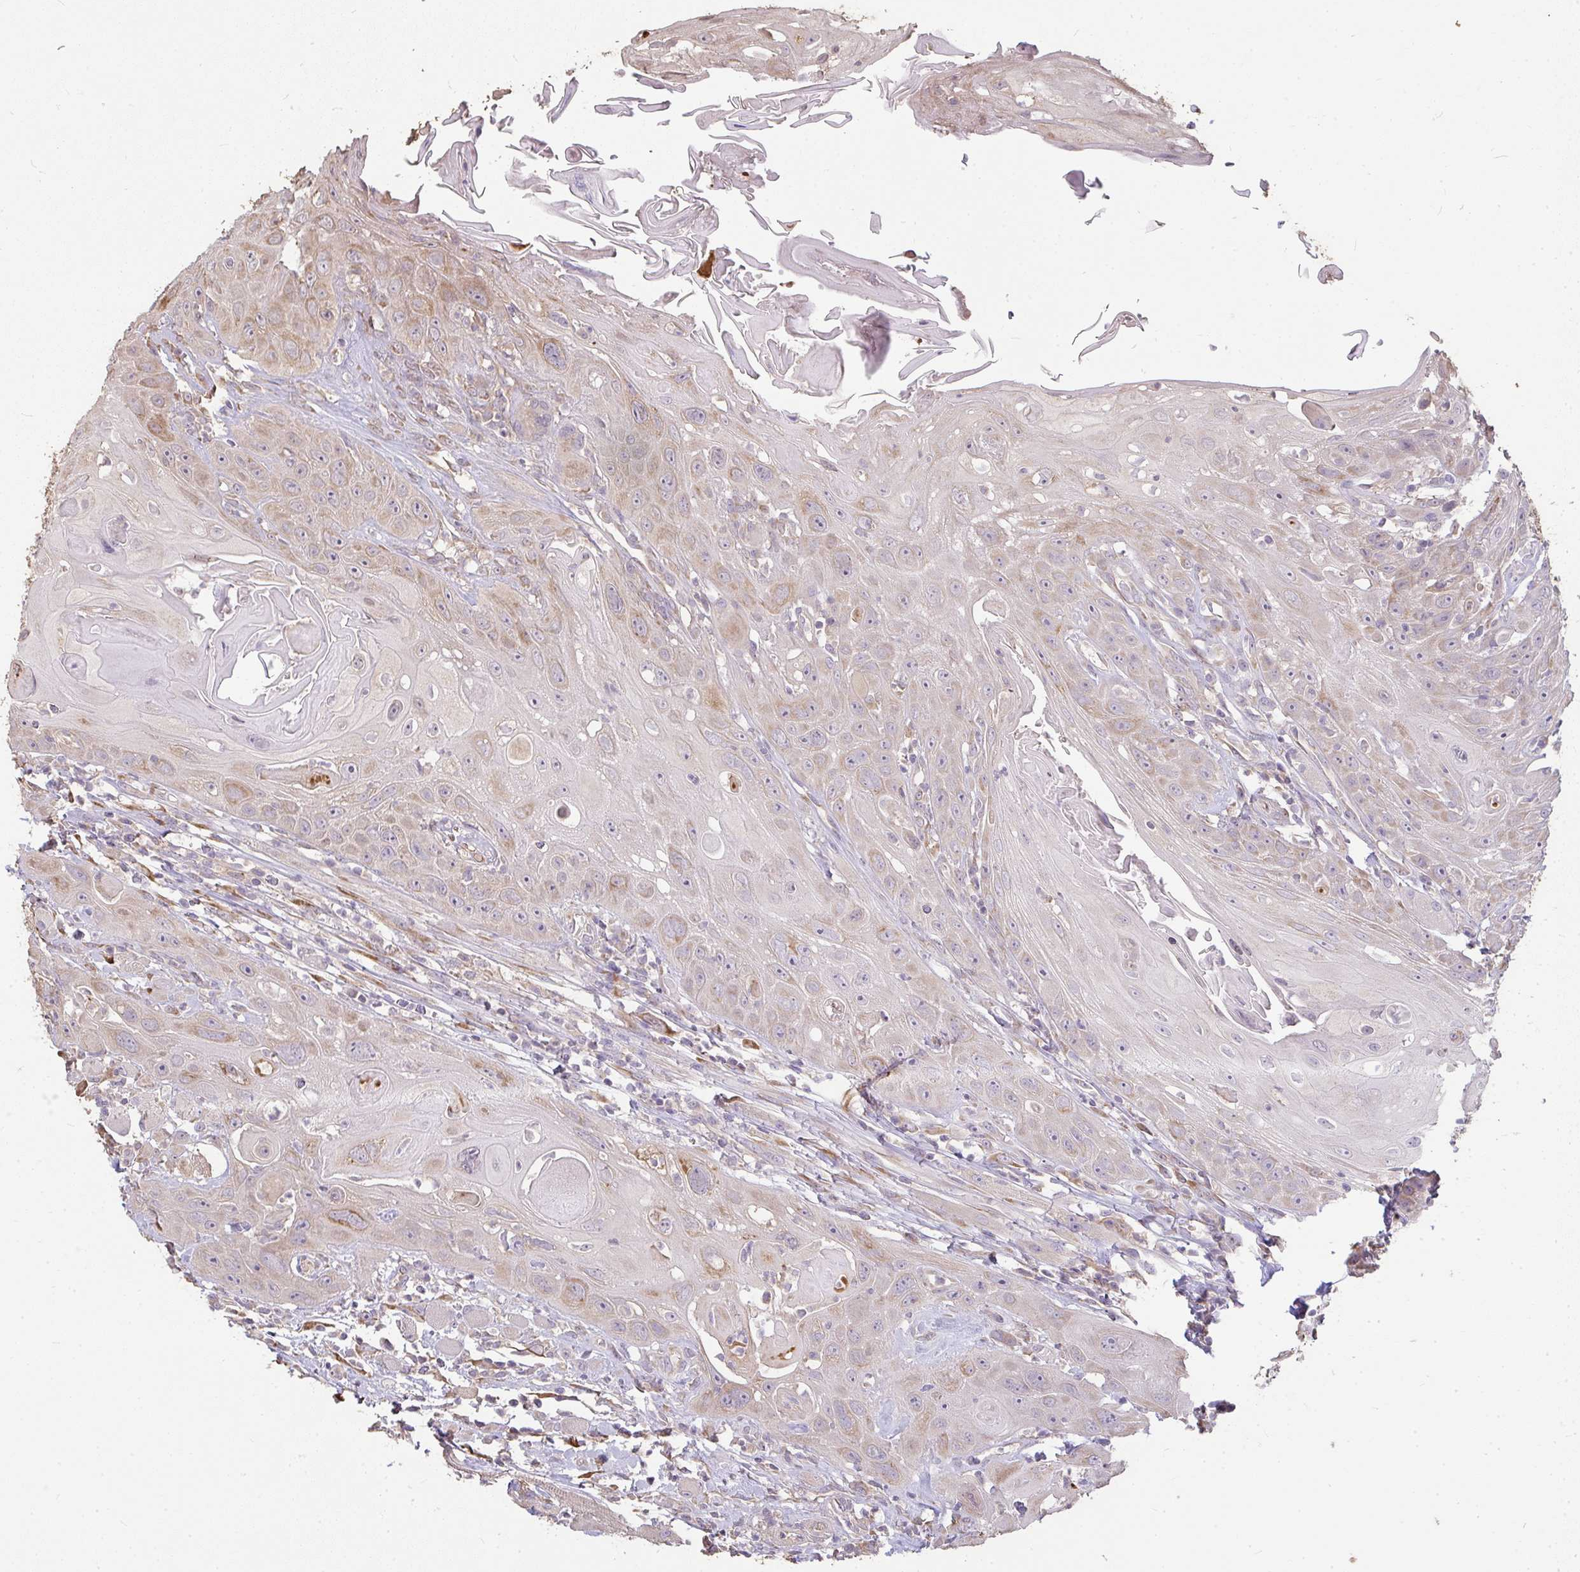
{"staining": {"intensity": "moderate", "quantity": "<25%", "location": "cytoplasmic/membranous"}, "tissue": "head and neck cancer", "cell_type": "Tumor cells", "image_type": "cancer", "snomed": [{"axis": "morphology", "description": "Squamous cell carcinoma, NOS"}, {"axis": "topography", "description": "Head-Neck"}], "caption": "Moderate cytoplasmic/membranous protein expression is identified in approximately <25% of tumor cells in head and neck squamous cell carcinoma.", "gene": "BRINP3", "patient": {"sex": "female", "age": 59}}